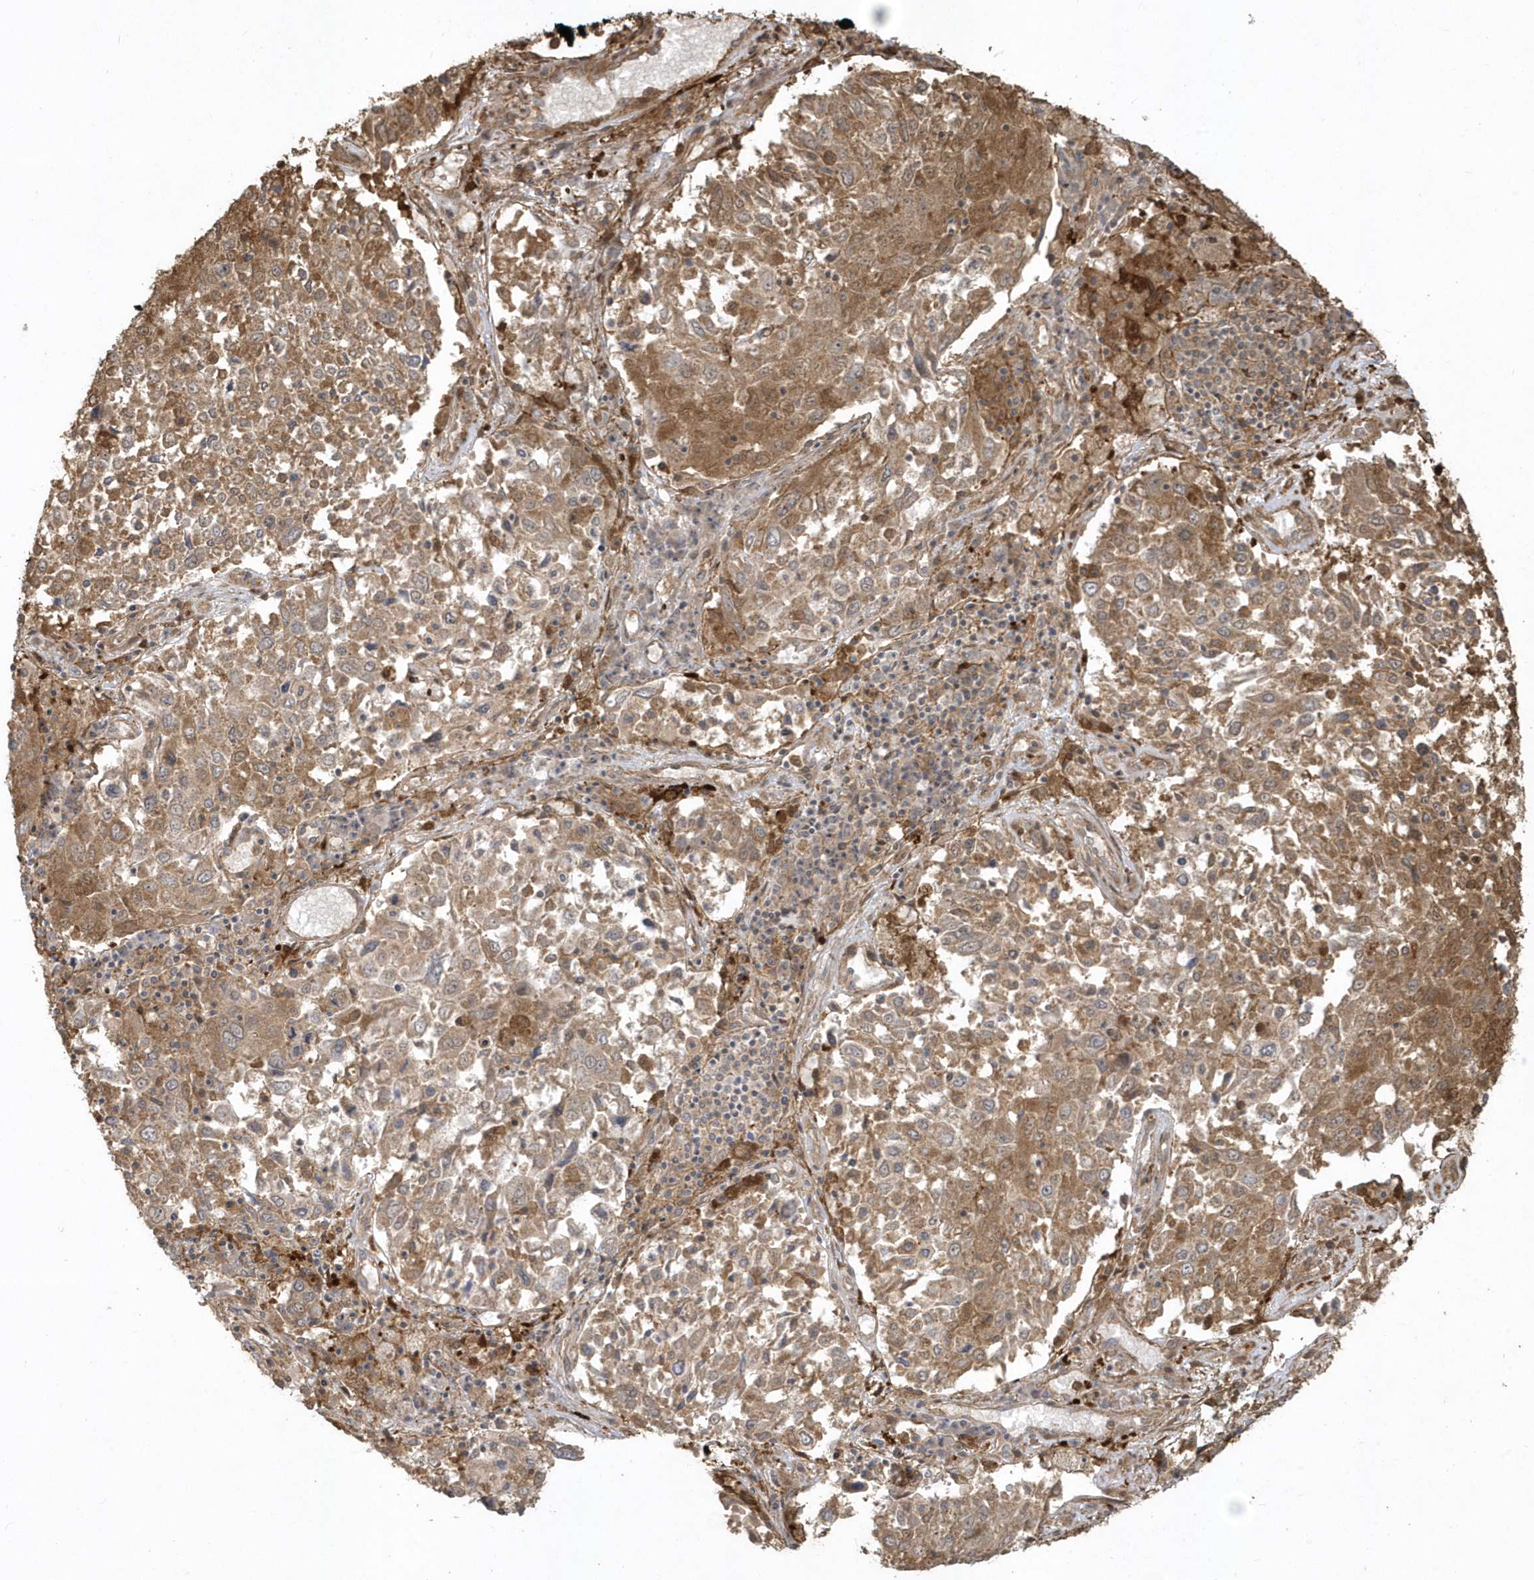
{"staining": {"intensity": "moderate", "quantity": ">75%", "location": "cytoplasmic/membranous"}, "tissue": "lung cancer", "cell_type": "Tumor cells", "image_type": "cancer", "snomed": [{"axis": "morphology", "description": "Squamous cell carcinoma, NOS"}, {"axis": "topography", "description": "Lung"}], "caption": "Immunohistochemical staining of human lung cancer (squamous cell carcinoma) shows medium levels of moderate cytoplasmic/membranous protein positivity in about >75% of tumor cells. (DAB IHC with brightfield microscopy, high magnification).", "gene": "HNMT", "patient": {"sex": "male", "age": 65}}